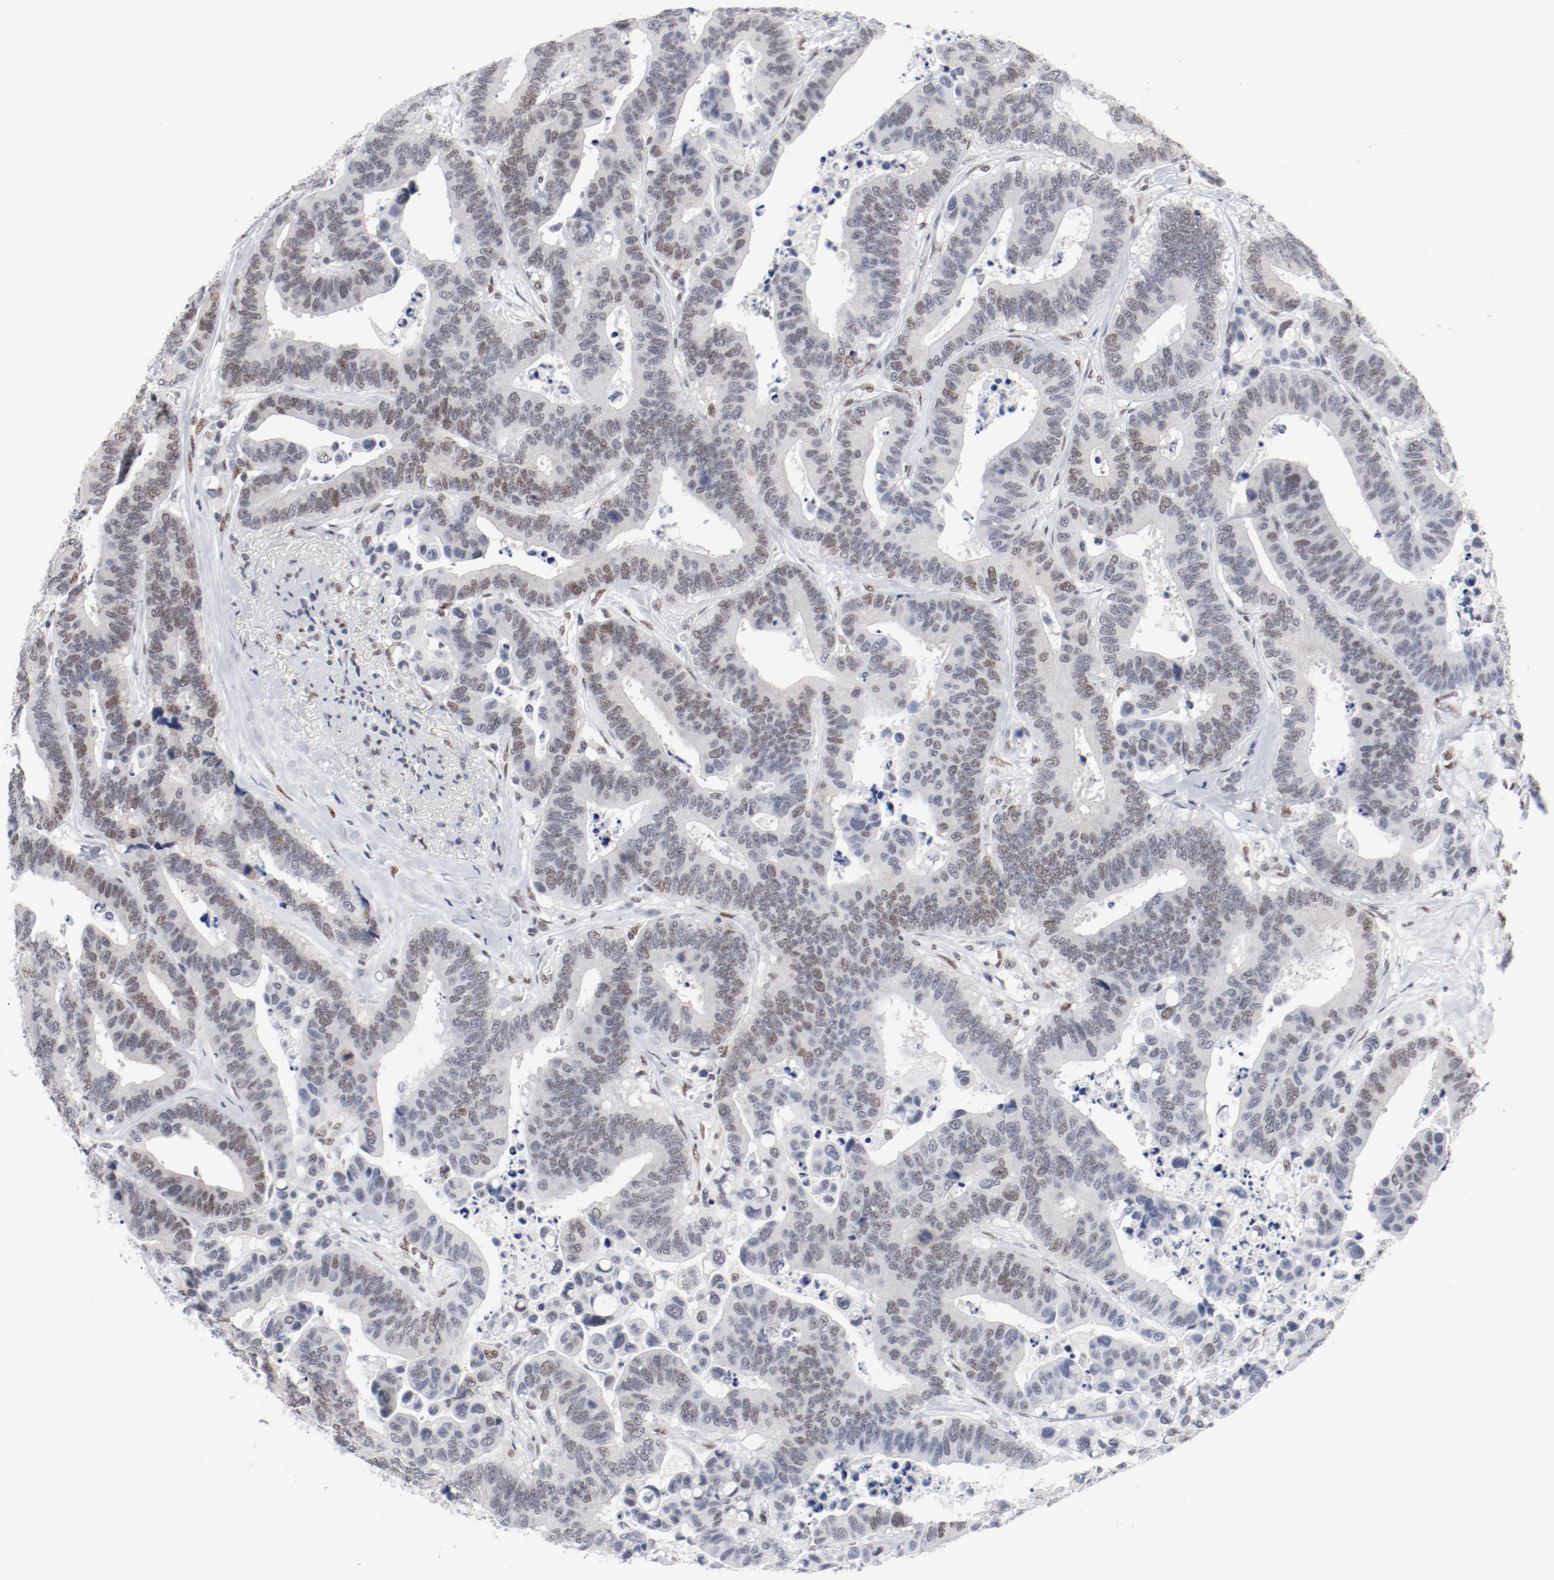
{"staining": {"intensity": "weak", "quantity": ">75%", "location": "nuclear"}, "tissue": "colorectal cancer", "cell_type": "Tumor cells", "image_type": "cancer", "snomed": [{"axis": "morphology", "description": "Adenocarcinoma, NOS"}, {"axis": "topography", "description": "Colon"}], "caption": "A brown stain shows weak nuclear expression of a protein in human colorectal cancer (adenocarcinoma) tumor cells.", "gene": "ARNT", "patient": {"sex": "male", "age": 82}}